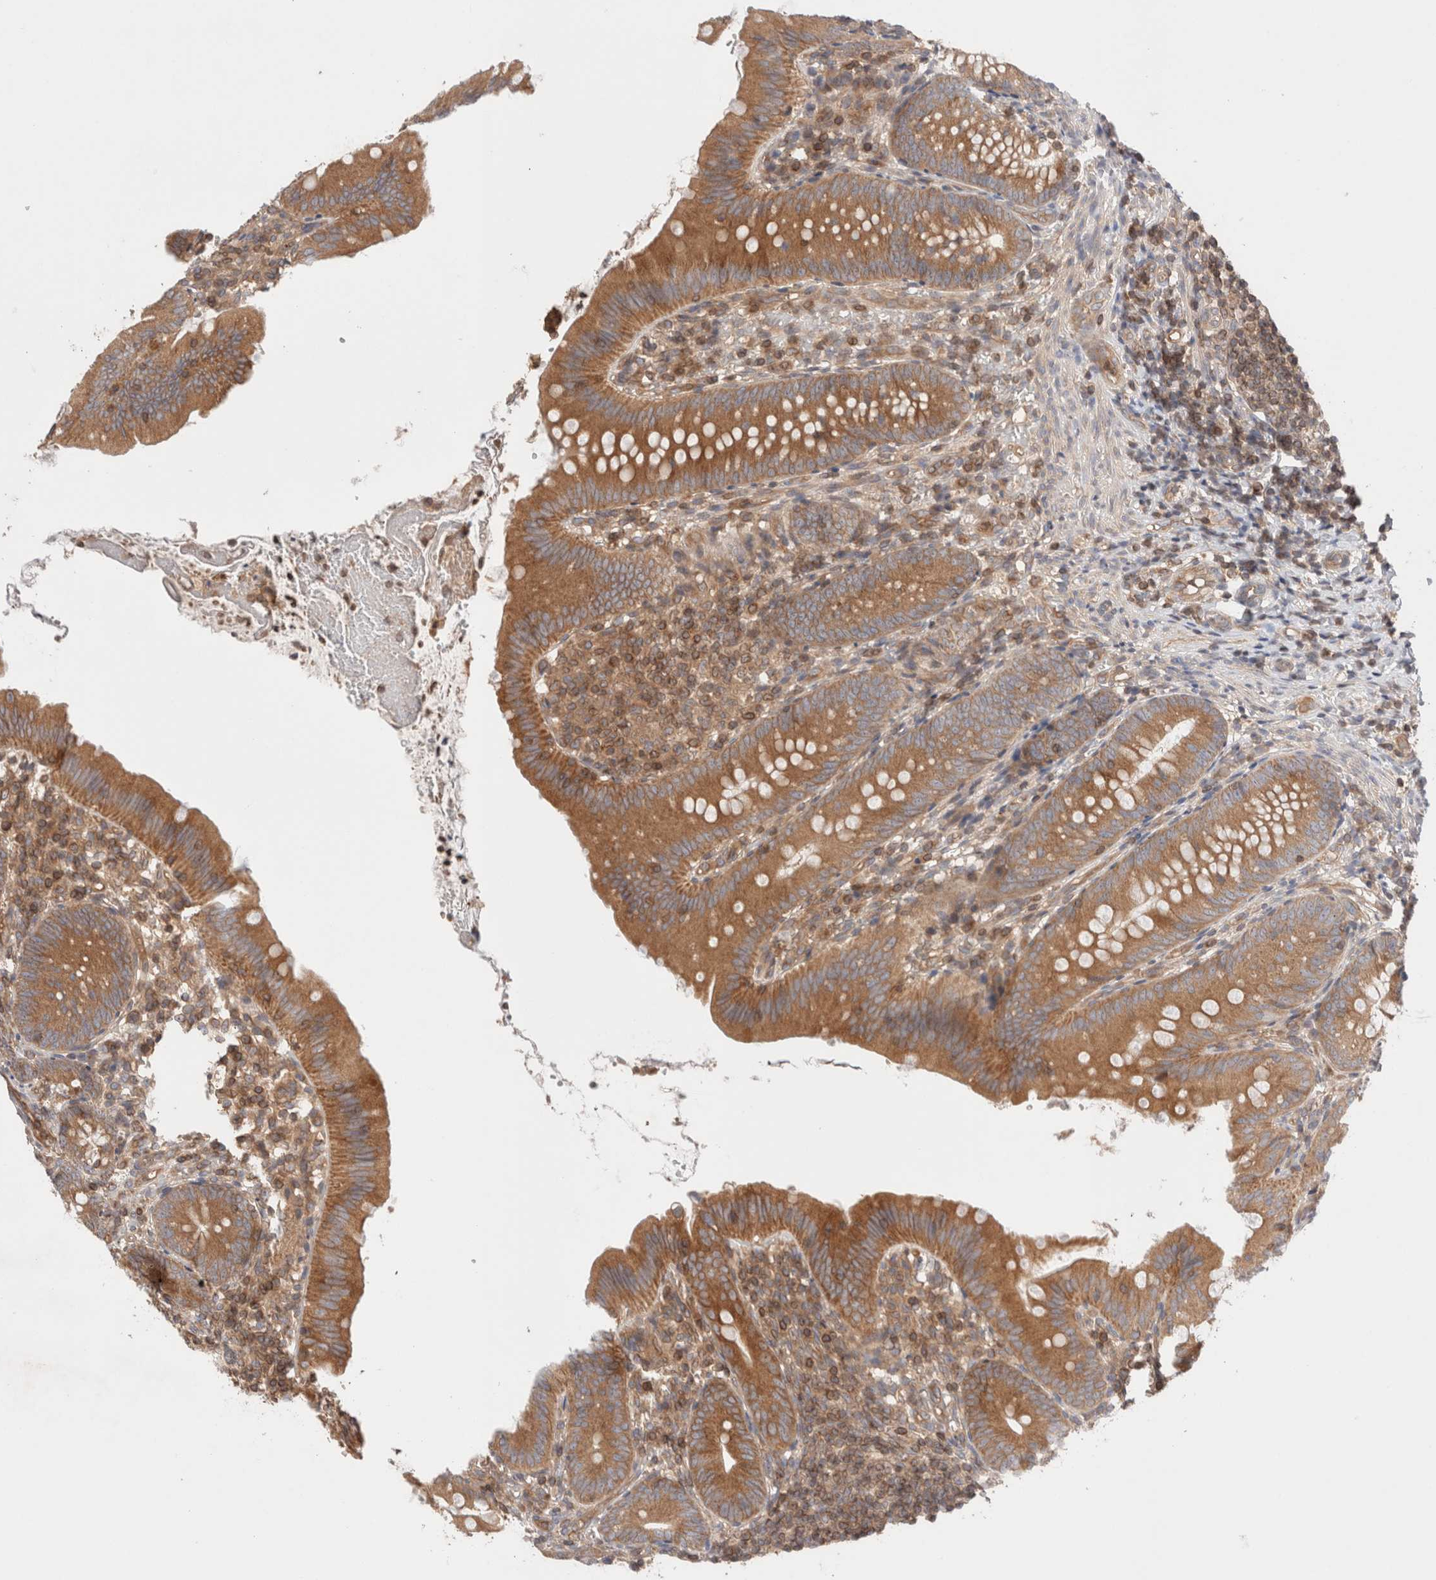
{"staining": {"intensity": "moderate", "quantity": ">75%", "location": "cytoplasmic/membranous"}, "tissue": "appendix", "cell_type": "Glandular cells", "image_type": "normal", "snomed": [{"axis": "morphology", "description": "Normal tissue, NOS"}, {"axis": "topography", "description": "Appendix"}], "caption": "Protein expression analysis of normal human appendix reveals moderate cytoplasmic/membranous positivity in approximately >75% of glandular cells. The staining is performed using DAB brown chromogen to label protein expression. The nuclei are counter-stained blue using hematoxylin.", "gene": "SIKE1", "patient": {"sex": "male", "age": 1}}